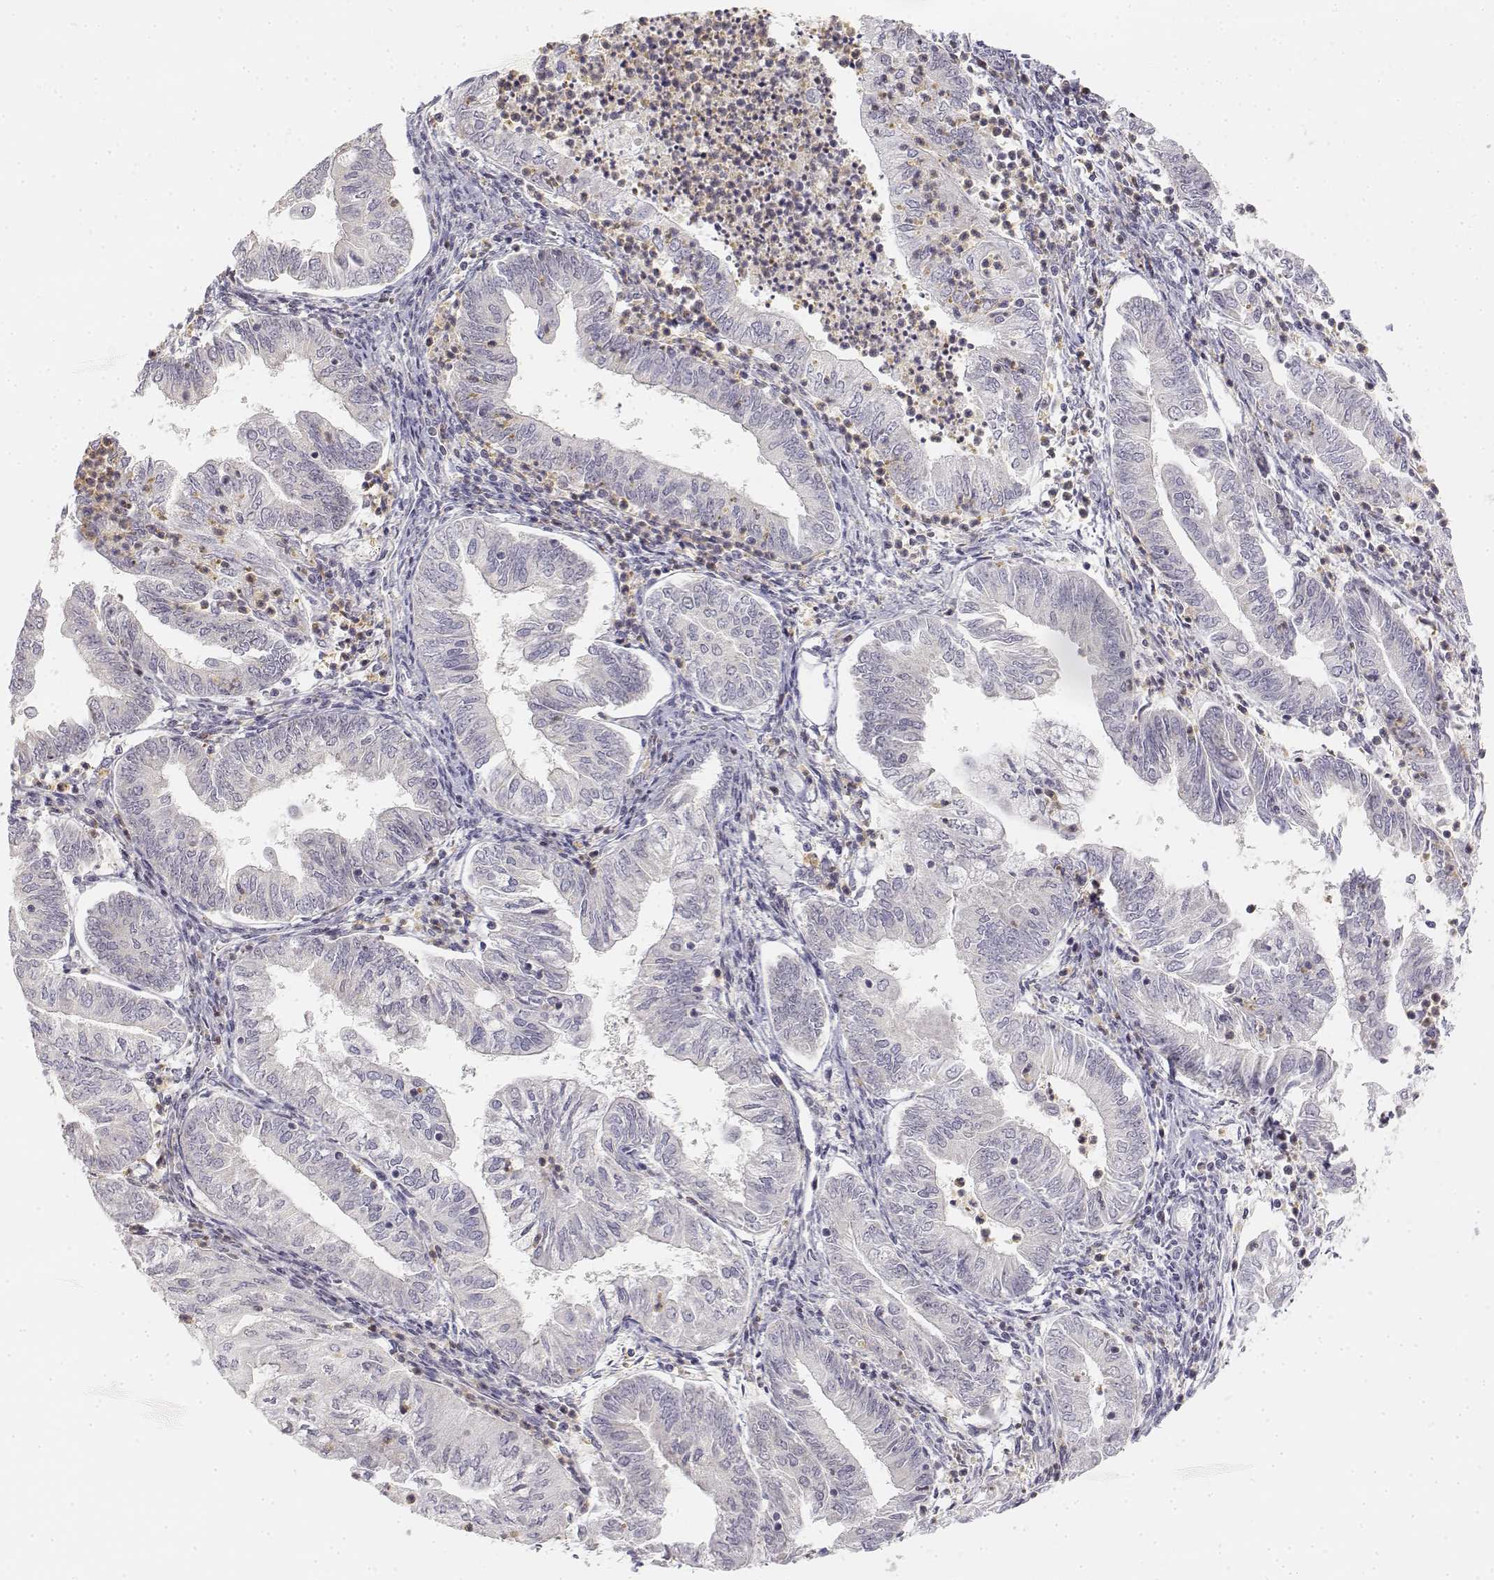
{"staining": {"intensity": "negative", "quantity": "none", "location": "none"}, "tissue": "endometrial cancer", "cell_type": "Tumor cells", "image_type": "cancer", "snomed": [{"axis": "morphology", "description": "Adenocarcinoma, NOS"}, {"axis": "topography", "description": "Endometrium"}], "caption": "Tumor cells show no significant protein positivity in endometrial adenocarcinoma.", "gene": "GLIPR1L2", "patient": {"sex": "female", "age": 55}}